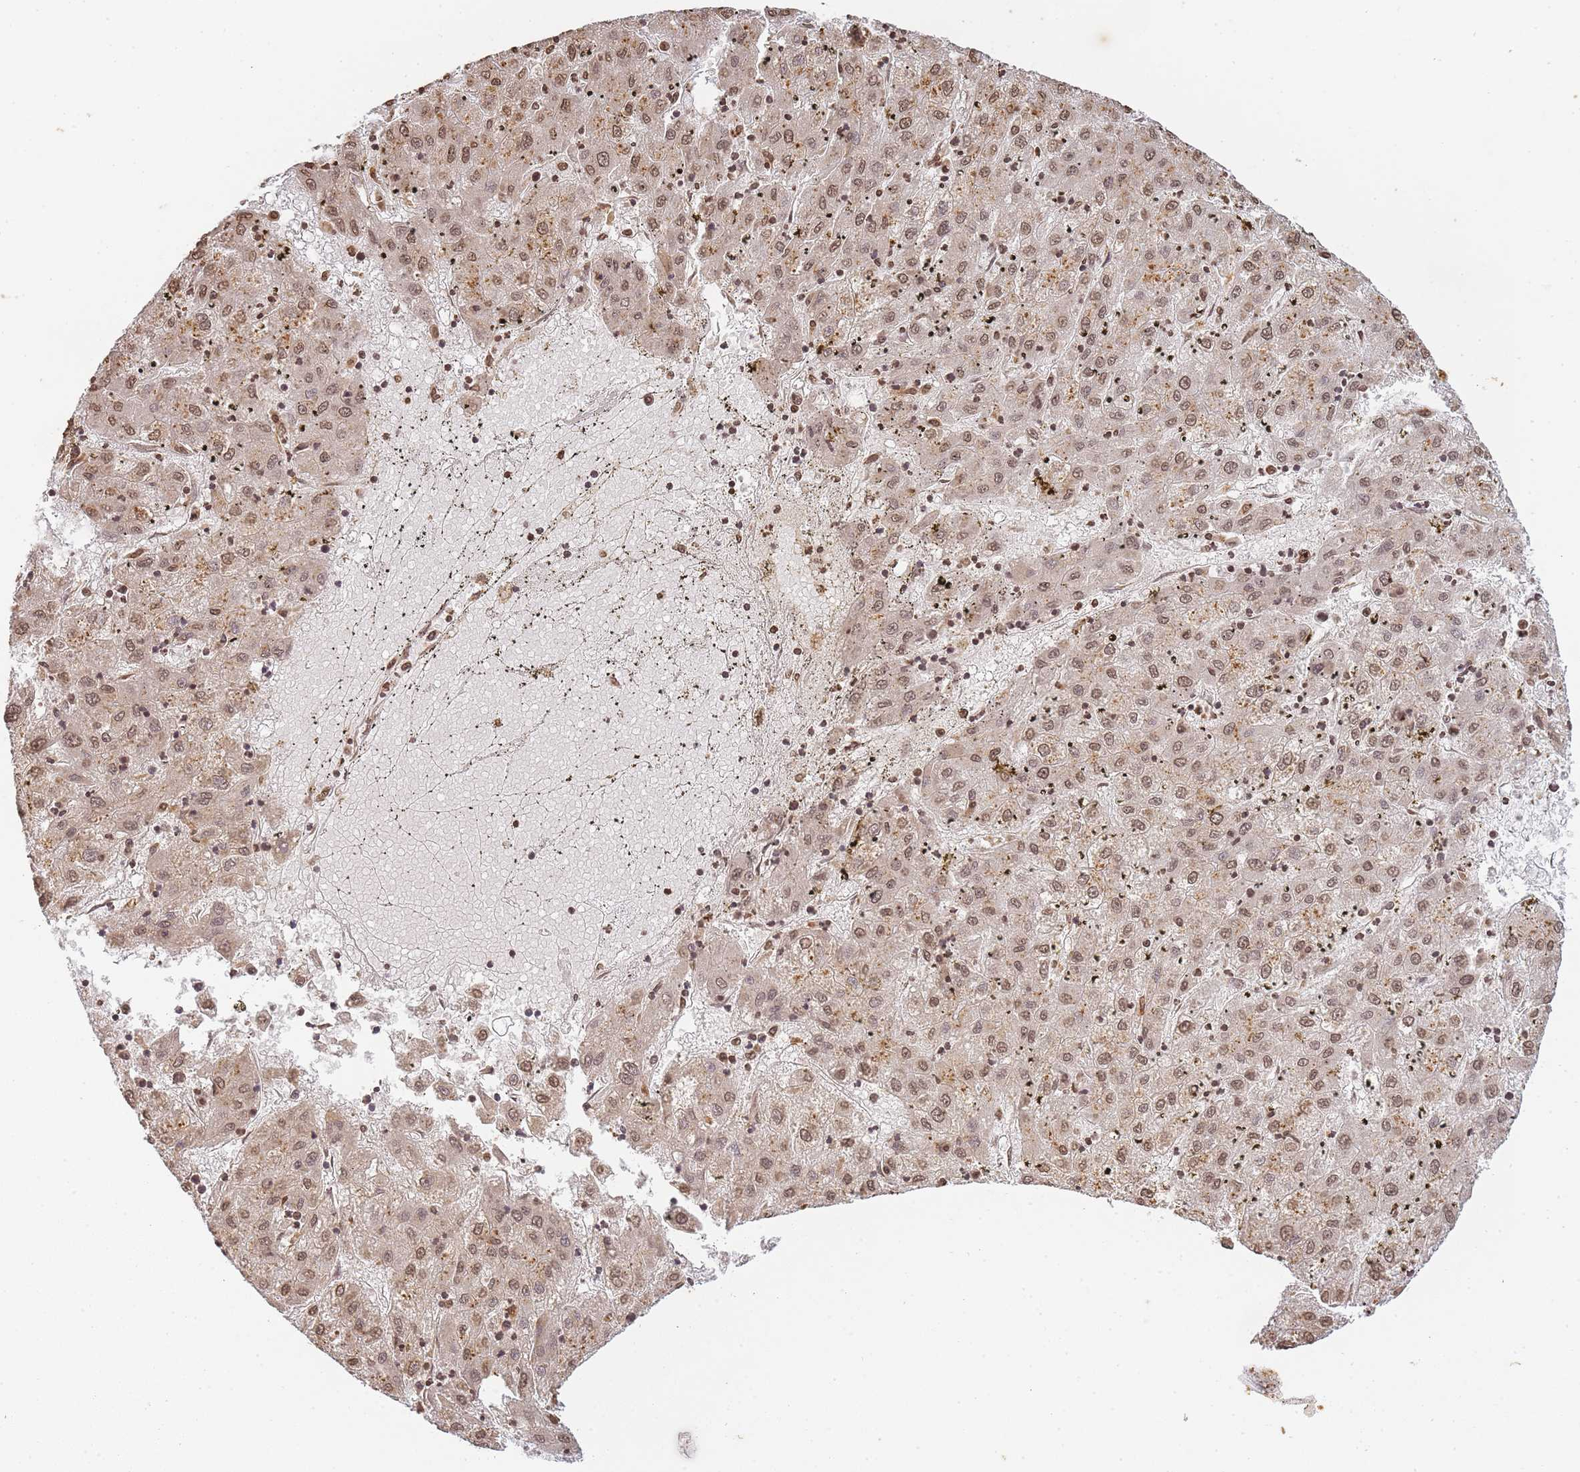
{"staining": {"intensity": "moderate", "quantity": ">75%", "location": "cytoplasmic/membranous,nuclear"}, "tissue": "liver cancer", "cell_type": "Tumor cells", "image_type": "cancer", "snomed": [{"axis": "morphology", "description": "Carcinoma, Hepatocellular, NOS"}, {"axis": "topography", "description": "Liver"}], "caption": "Tumor cells display medium levels of moderate cytoplasmic/membranous and nuclear expression in approximately >75% of cells in human liver cancer.", "gene": "WWTR1", "patient": {"sex": "male", "age": 72}}